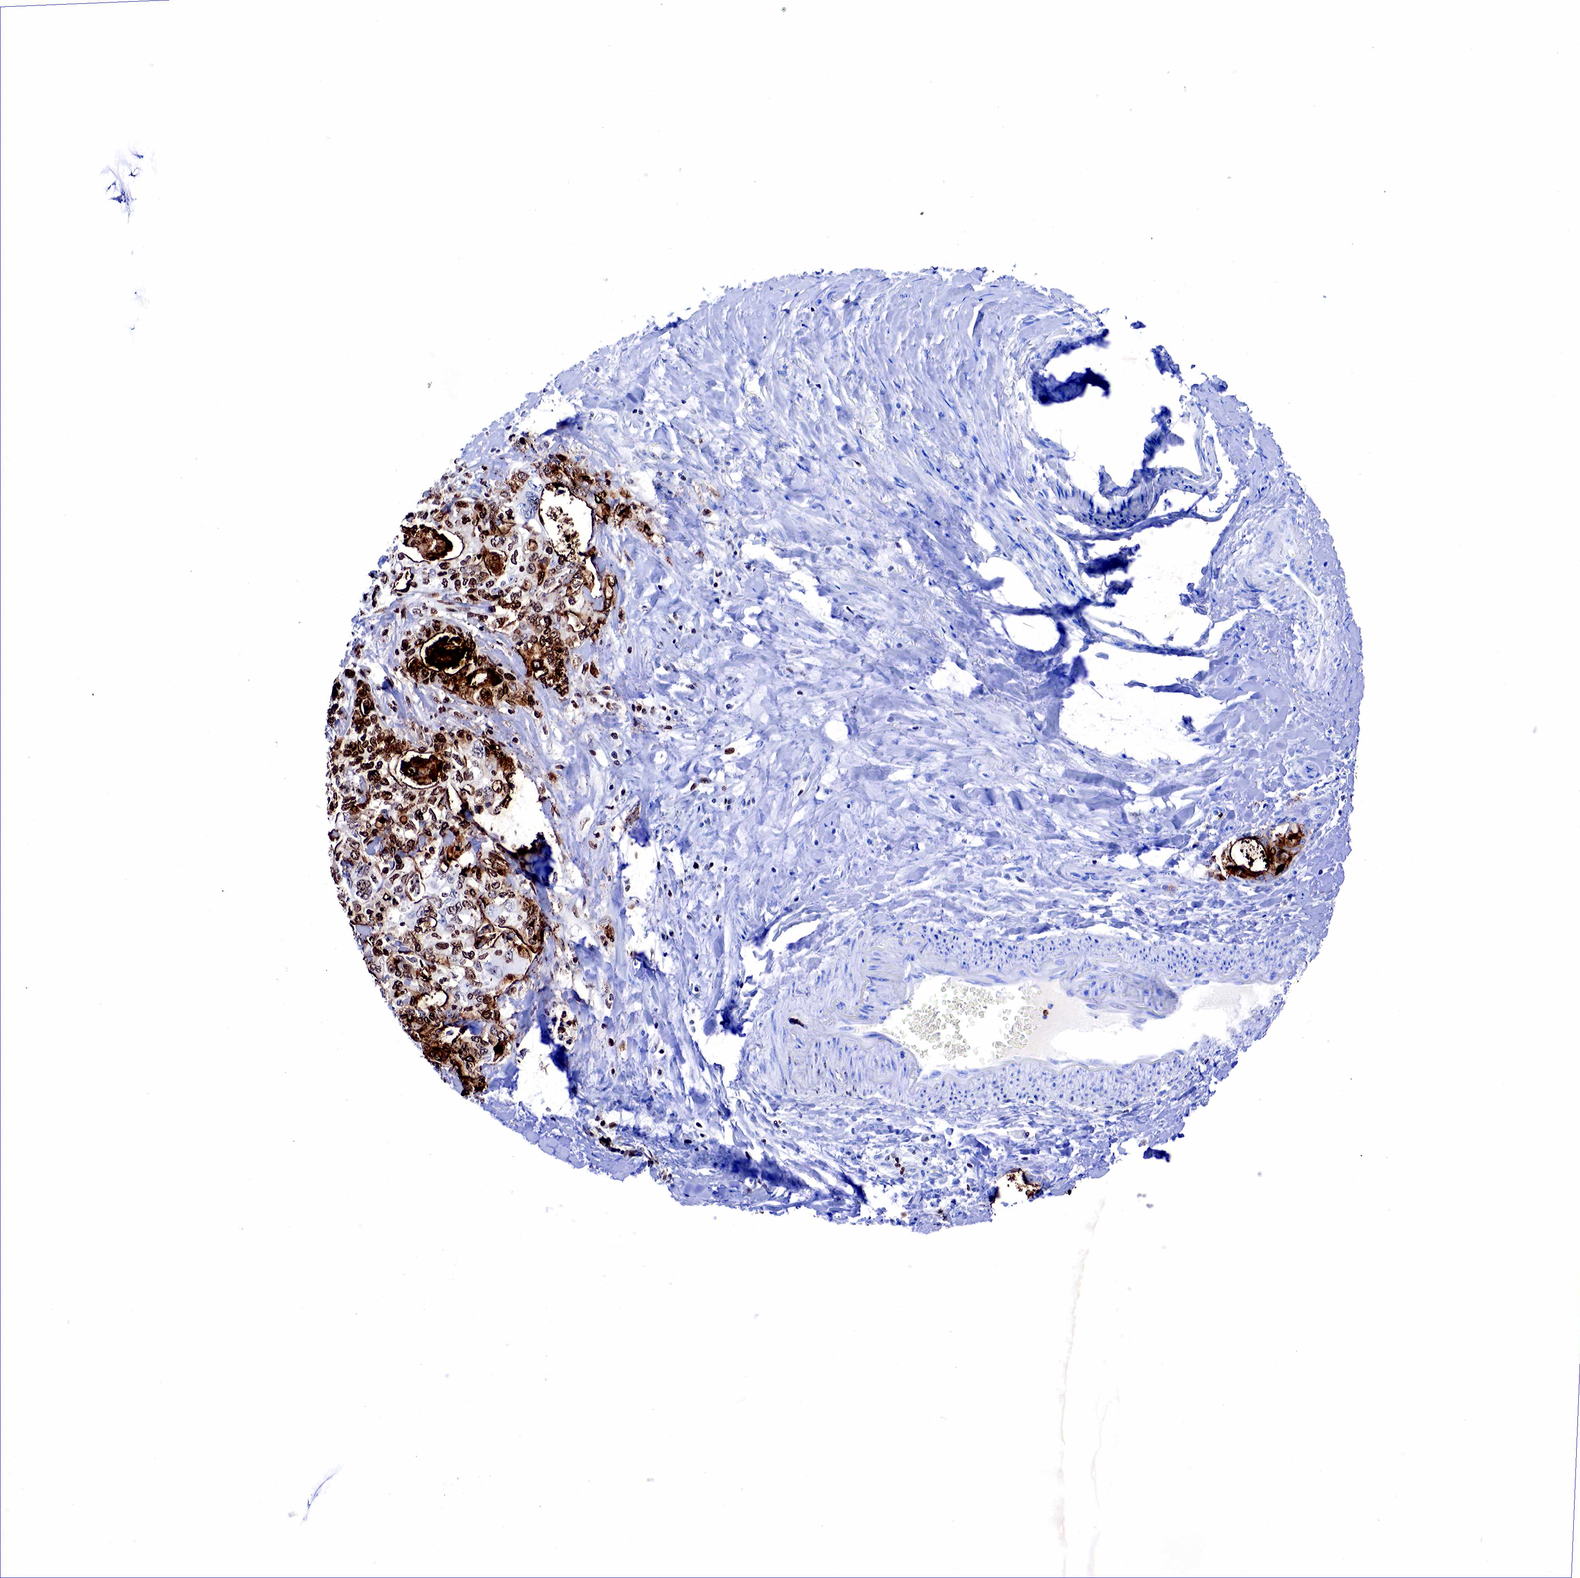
{"staining": {"intensity": "moderate", "quantity": "25%-75%", "location": "cytoplasmic/membranous,nuclear"}, "tissue": "colorectal cancer", "cell_type": "Tumor cells", "image_type": "cancer", "snomed": [{"axis": "morphology", "description": "Adenocarcinoma, NOS"}, {"axis": "topography", "description": "Rectum"}], "caption": "Immunohistochemistry micrograph of neoplastic tissue: adenocarcinoma (colorectal) stained using immunohistochemistry (IHC) exhibits medium levels of moderate protein expression localized specifically in the cytoplasmic/membranous and nuclear of tumor cells, appearing as a cytoplasmic/membranous and nuclear brown color.", "gene": "FUT4", "patient": {"sex": "female", "age": 57}}